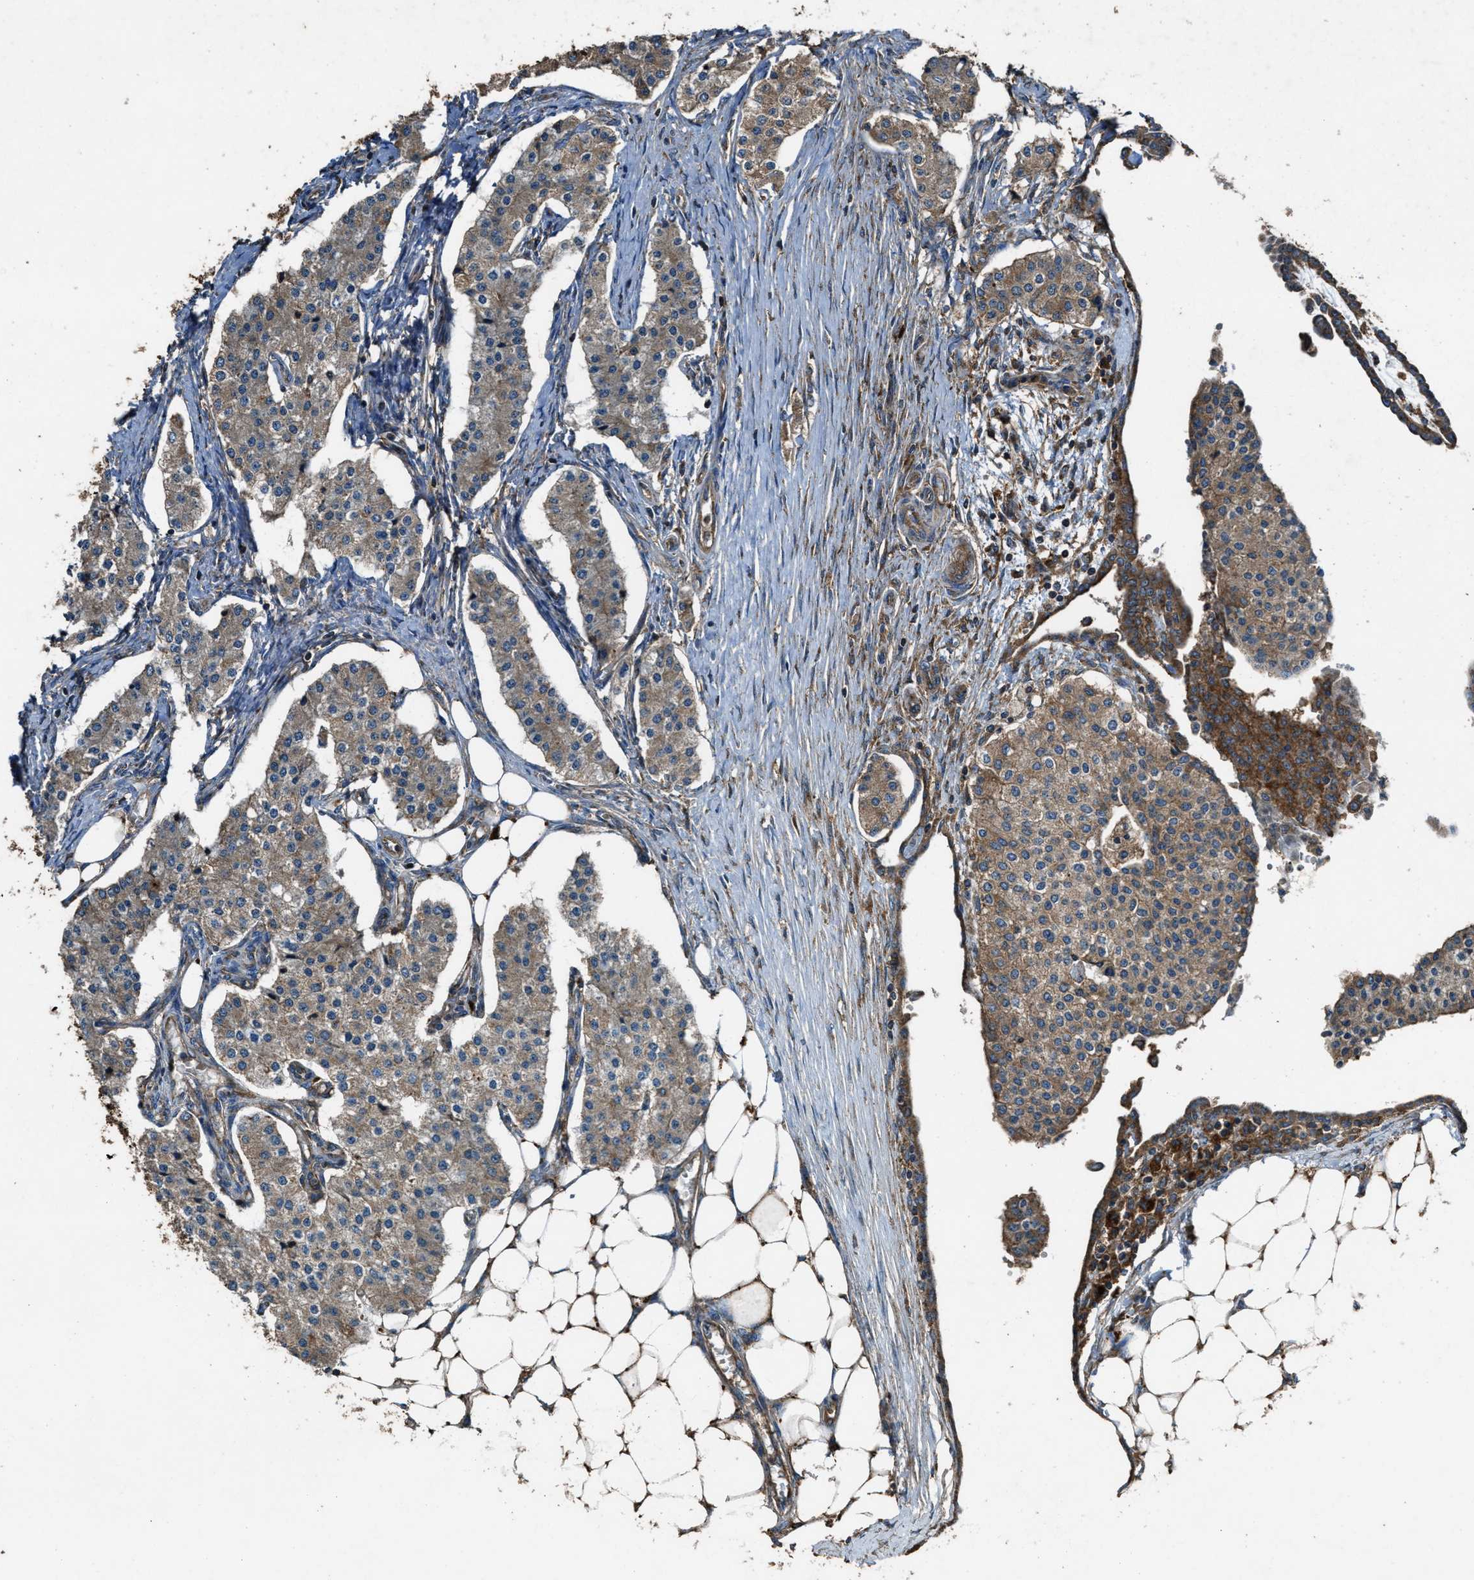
{"staining": {"intensity": "weak", "quantity": ">75%", "location": "cytoplasmic/membranous"}, "tissue": "carcinoid", "cell_type": "Tumor cells", "image_type": "cancer", "snomed": [{"axis": "morphology", "description": "Carcinoid, malignant, NOS"}, {"axis": "topography", "description": "Colon"}], "caption": "A high-resolution photomicrograph shows immunohistochemistry staining of carcinoid, which displays weak cytoplasmic/membranous expression in approximately >75% of tumor cells. (Brightfield microscopy of DAB IHC at high magnification).", "gene": "MAP3K8", "patient": {"sex": "female", "age": 52}}